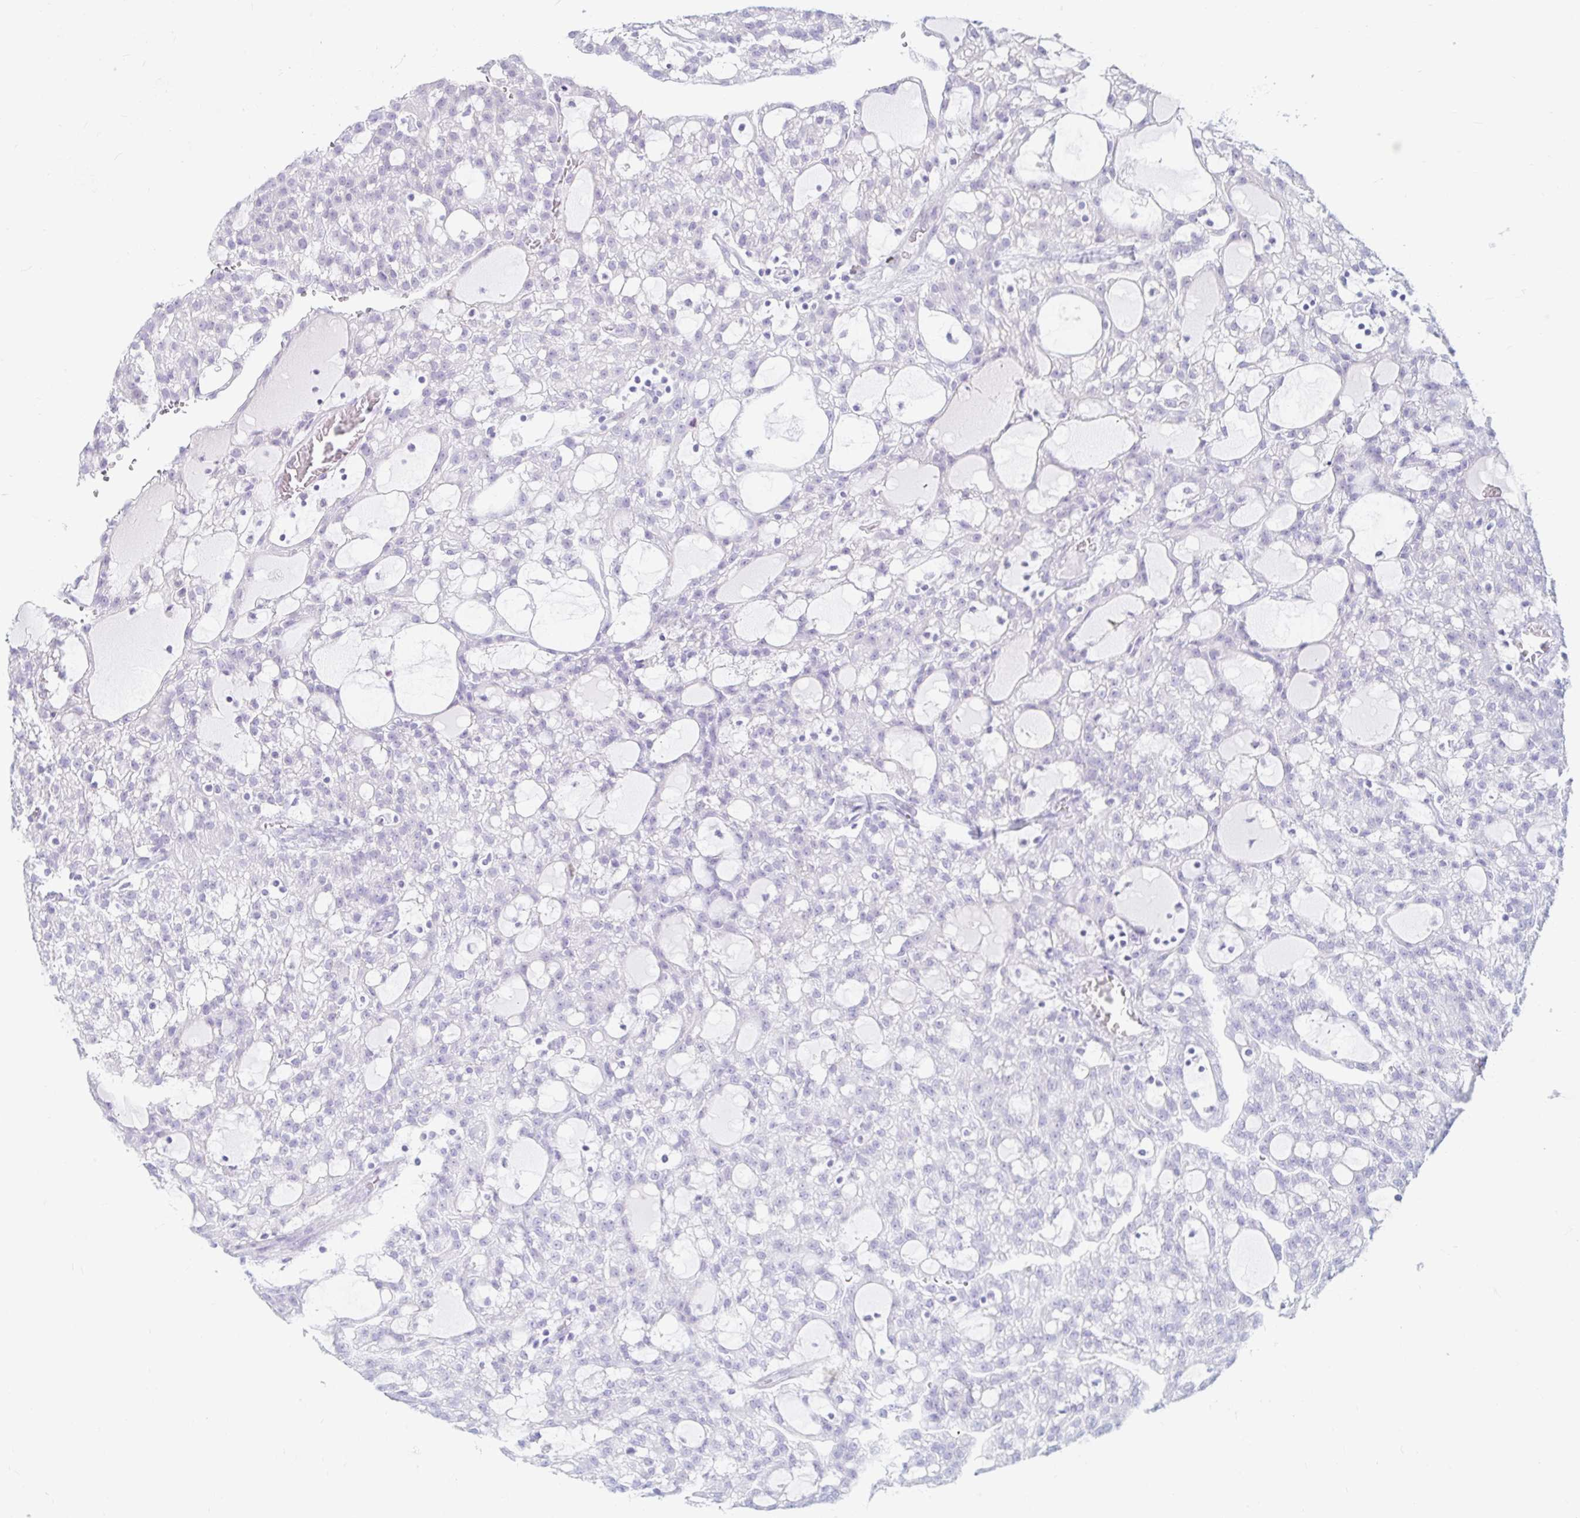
{"staining": {"intensity": "negative", "quantity": "none", "location": "none"}, "tissue": "renal cancer", "cell_type": "Tumor cells", "image_type": "cancer", "snomed": [{"axis": "morphology", "description": "Adenocarcinoma, NOS"}, {"axis": "topography", "description": "Kidney"}], "caption": "Immunohistochemistry photomicrograph of neoplastic tissue: human renal cancer (adenocarcinoma) stained with DAB (3,3'-diaminobenzidine) demonstrates no significant protein staining in tumor cells.", "gene": "ERICH6", "patient": {"sex": "male", "age": 63}}